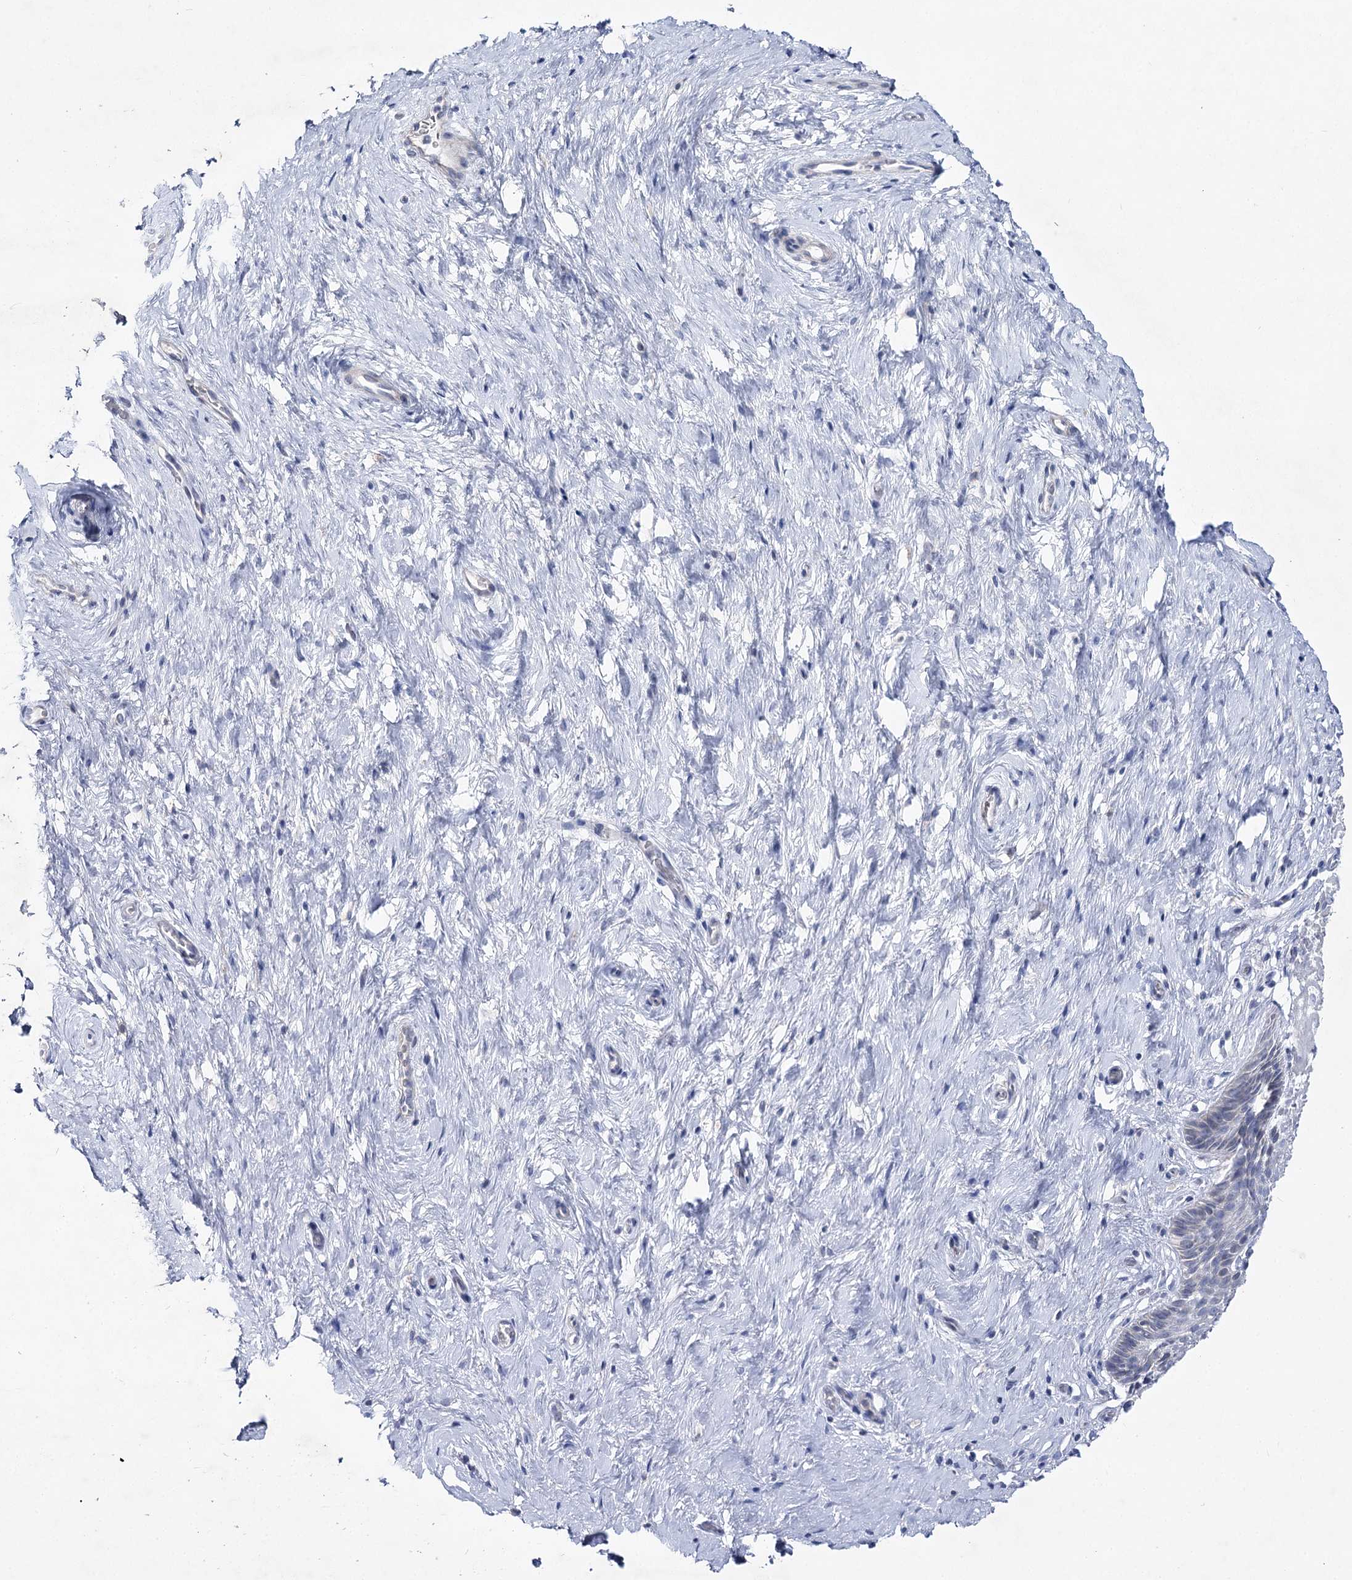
{"staining": {"intensity": "negative", "quantity": "none", "location": "none"}, "tissue": "cervix", "cell_type": "Glandular cells", "image_type": "normal", "snomed": [{"axis": "morphology", "description": "Normal tissue, NOS"}, {"axis": "topography", "description": "Cervix"}], "caption": "DAB immunohistochemical staining of benign cervix shows no significant expression in glandular cells.", "gene": "LRRC14B", "patient": {"sex": "female", "age": 33}}